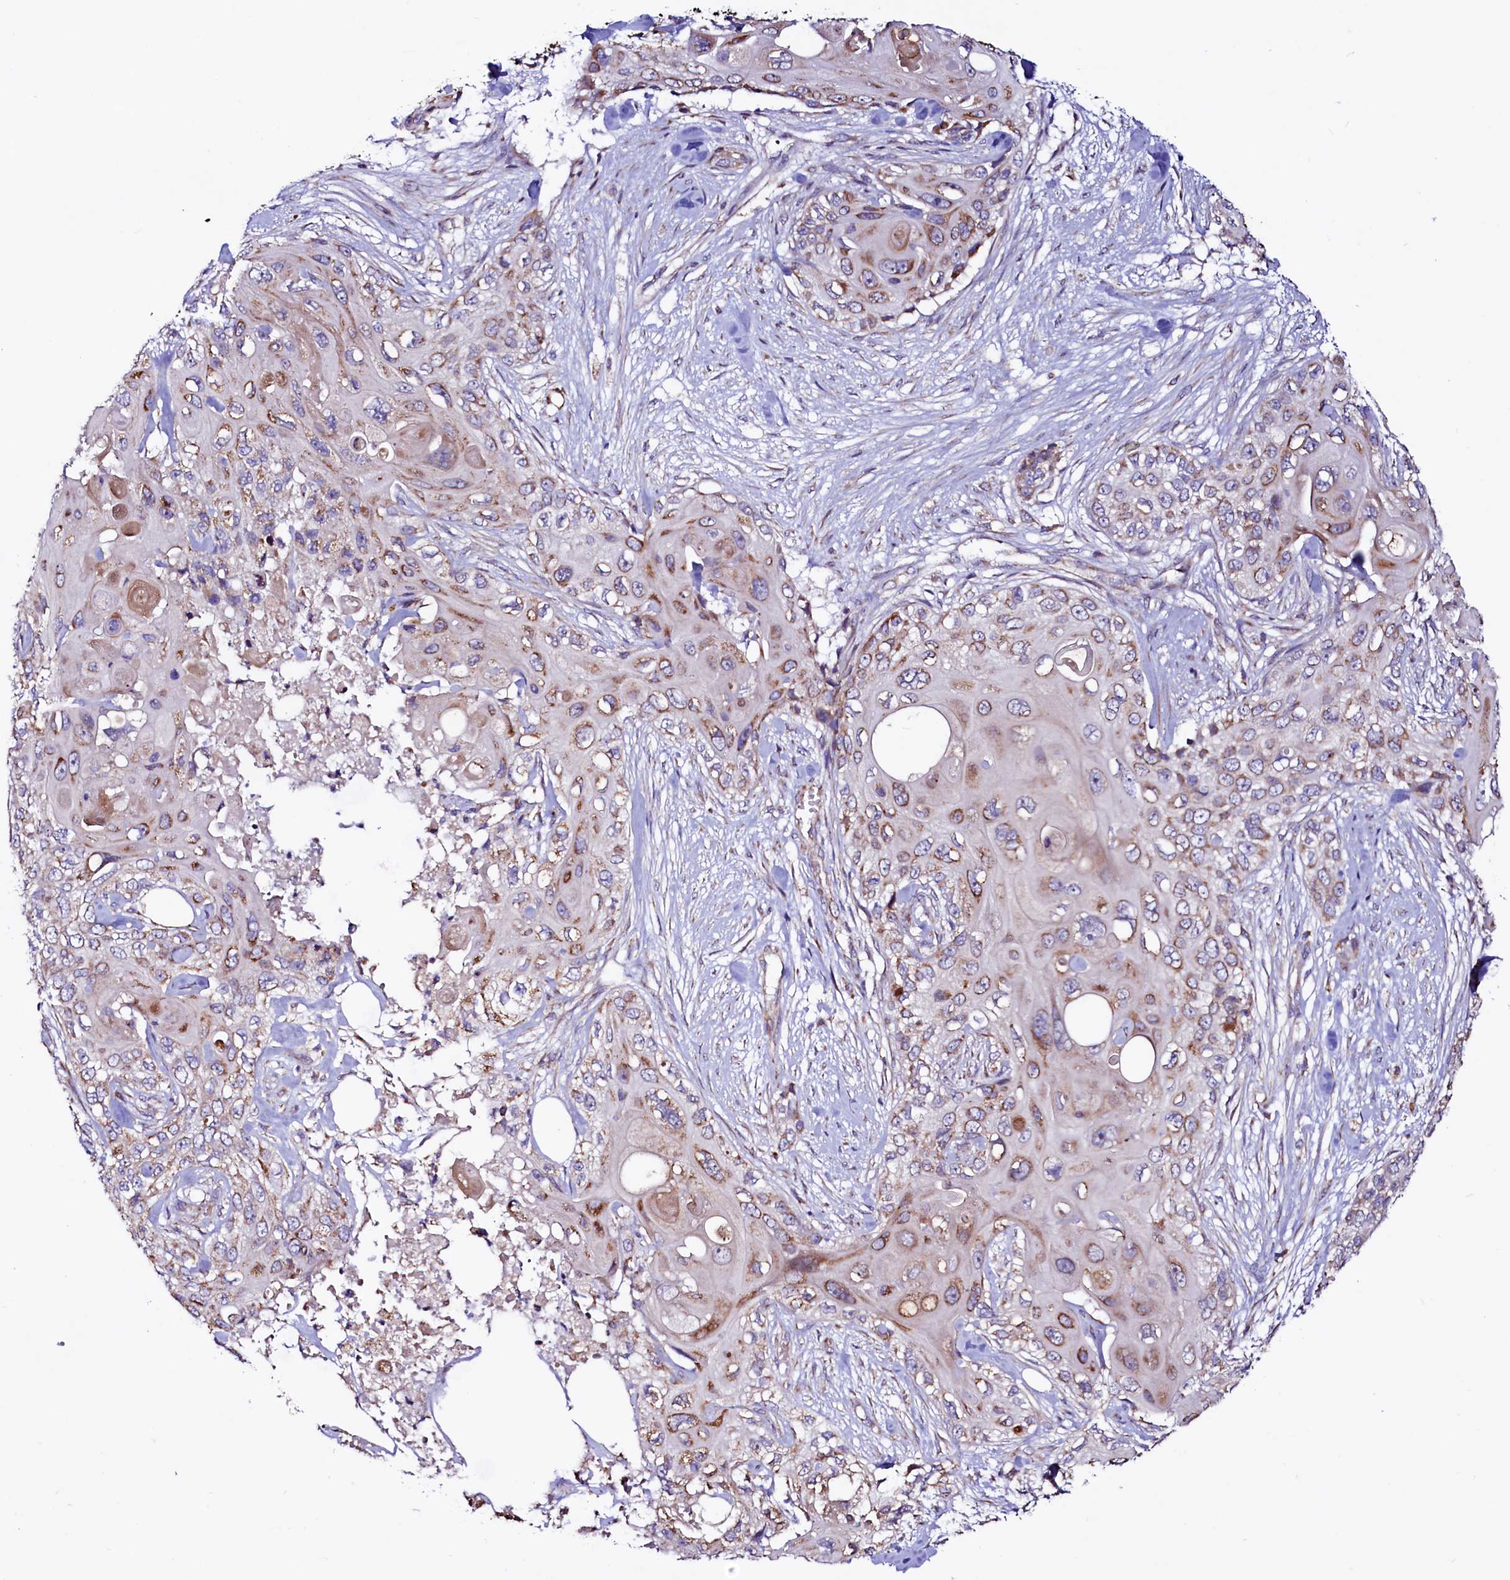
{"staining": {"intensity": "moderate", "quantity": "<25%", "location": "cytoplasmic/membranous"}, "tissue": "skin cancer", "cell_type": "Tumor cells", "image_type": "cancer", "snomed": [{"axis": "morphology", "description": "Normal tissue, NOS"}, {"axis": "morphology", "description": "Squamous cell carcinoma, NOS"}, {"axis": "topography", "description": "Skin"}], "caption": "IHC (DAB (3,3'-diaminobenzidine)) staining of human skin squamous cell carcinoma shows moderate cytoplasmic/membranous protein positivity in approximately <25% of tumor cells. The protein of interest is stained brown, and the nuclei are stained in blue (DAB IHC with brightfield microscopy, high magnification).", "gene": "STARD5", "patient": {"sex": "male", "age": 72}}